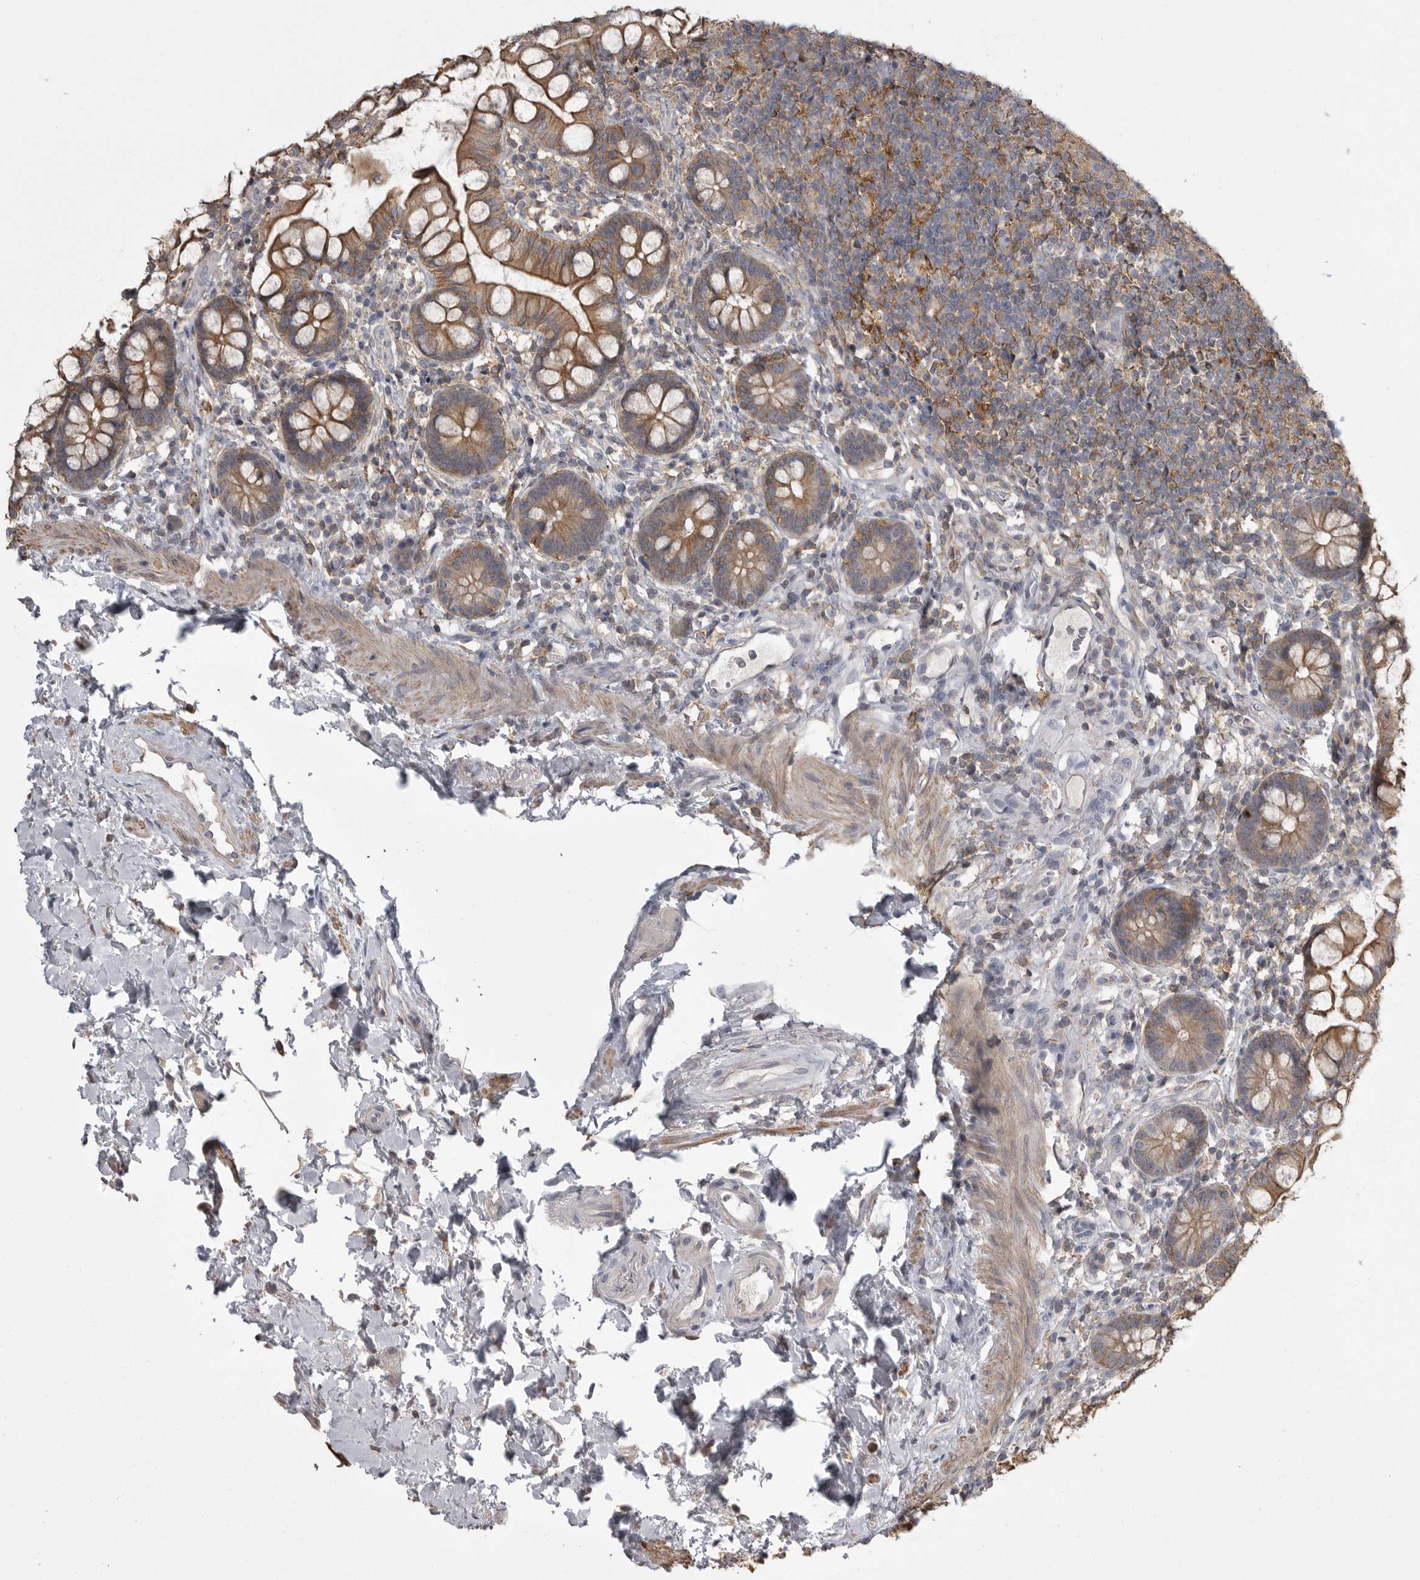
{"staining": {"intensity": "moderate", "quantity": ">75%", "location": "cytoplasmic/membranous"}, "tissue": "small intestine", "cell_type": "Glandular cells", "image_type": "normal", "snomed": [{"axis": "morphology", "description": "Normal tissue, NOS"}, {"axis": "topography", "description": "Small intestine"}], "caption": "A brown stain highlights moderate cytoplasmic/membranous staining of a protein in glandular cells of normal small intestine.", "gene": "CMTM6", "patient": {"sex": "female", "age": 84}}